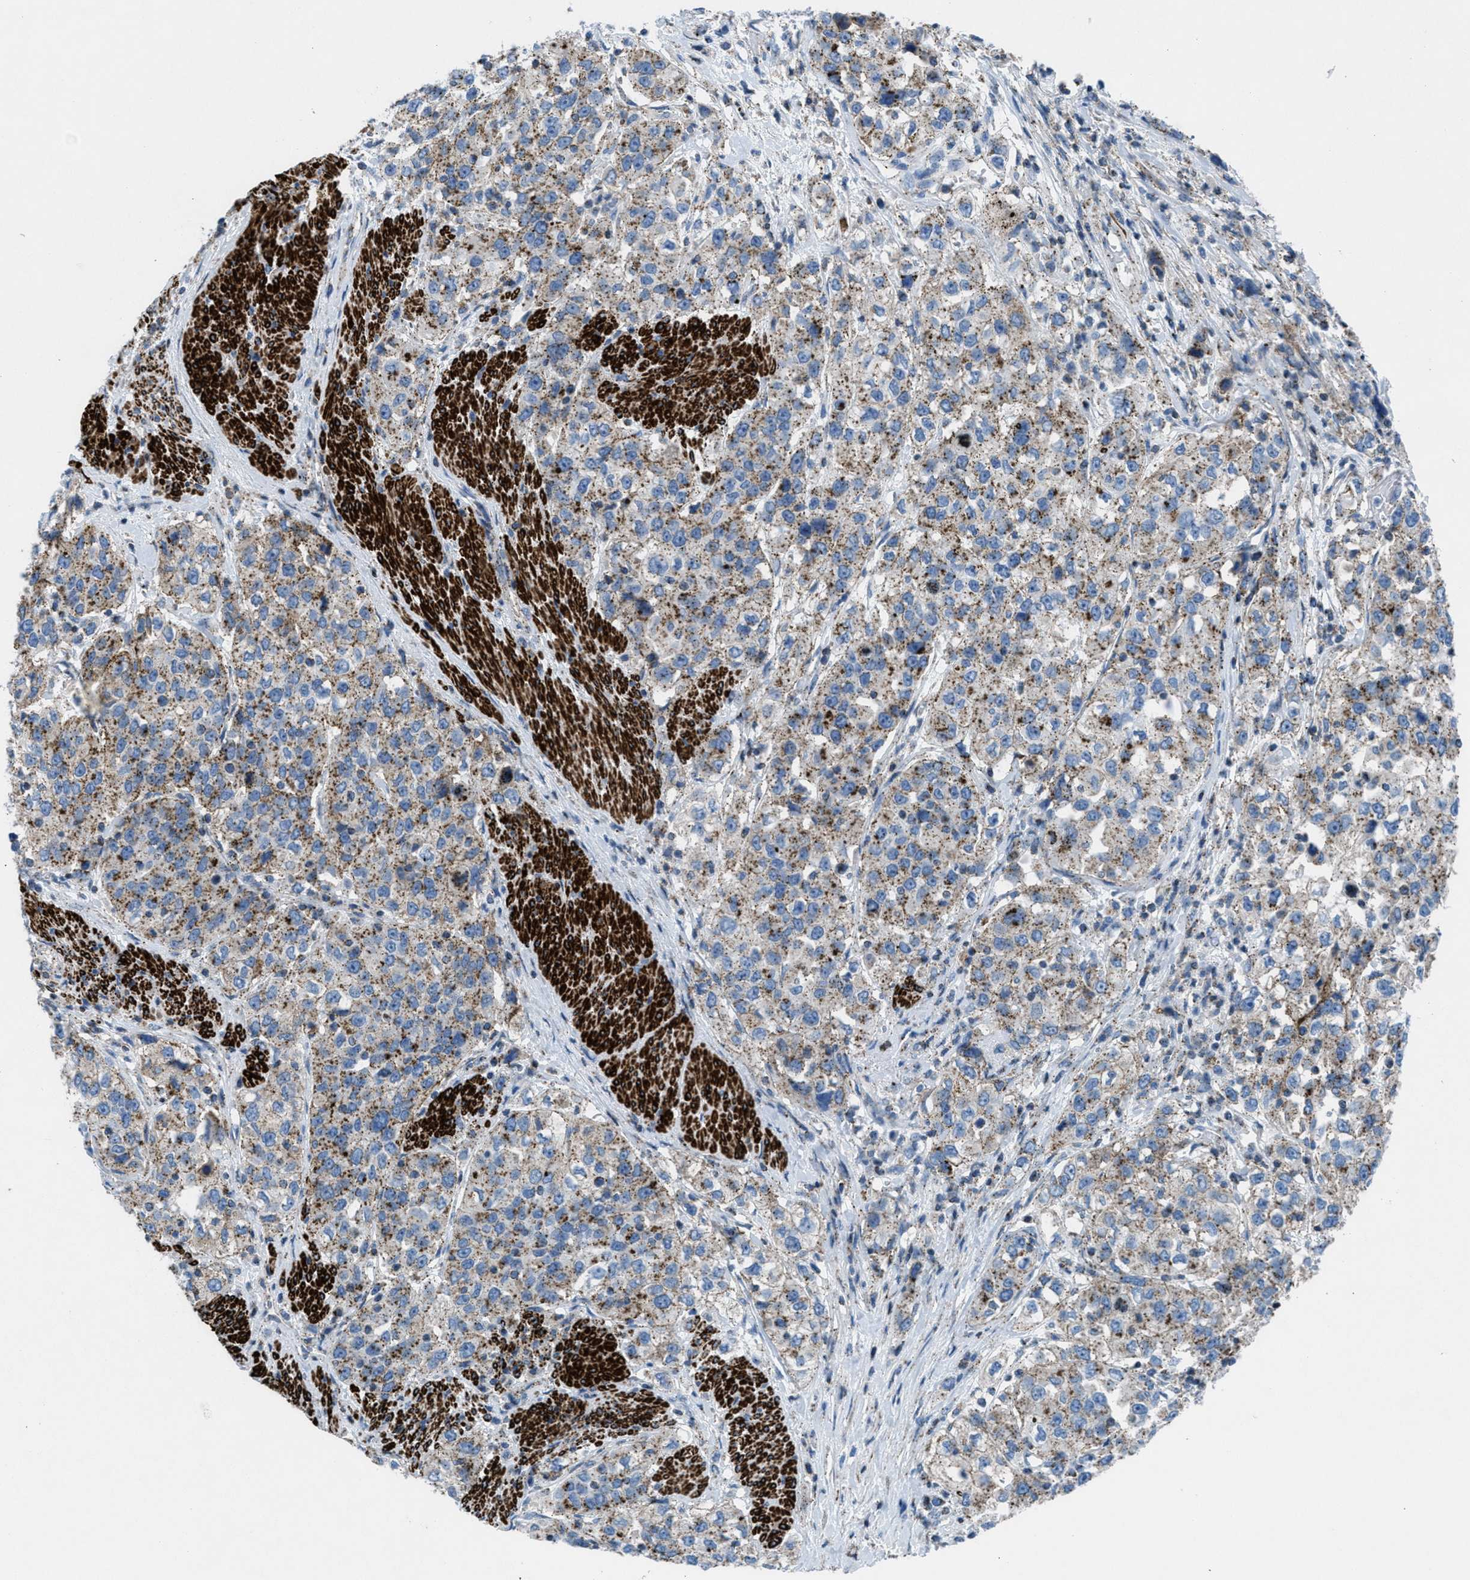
{"staining": {"intensity": "weak", "quantity": ">75%", "location": "cytoplasmic/membranous"}, "tissue": "urothelial cancer", "cell_type": "Tumor cells", "image_type": "cancer", "snomed": [{"axis": "morphology", "description": "Urothelial carcinoma, High grade"}, {"axis": "topography", "description": "Urinary bladder"}], "caption": "This is an image of immunohistochemistry (IHC) staining of urothelial cancer, which shows weak positivity in the cytoplasmic/membranous of tumor cells.", "gene": "MFSD13A", "patient": {"sex": "female", "age": 80}}